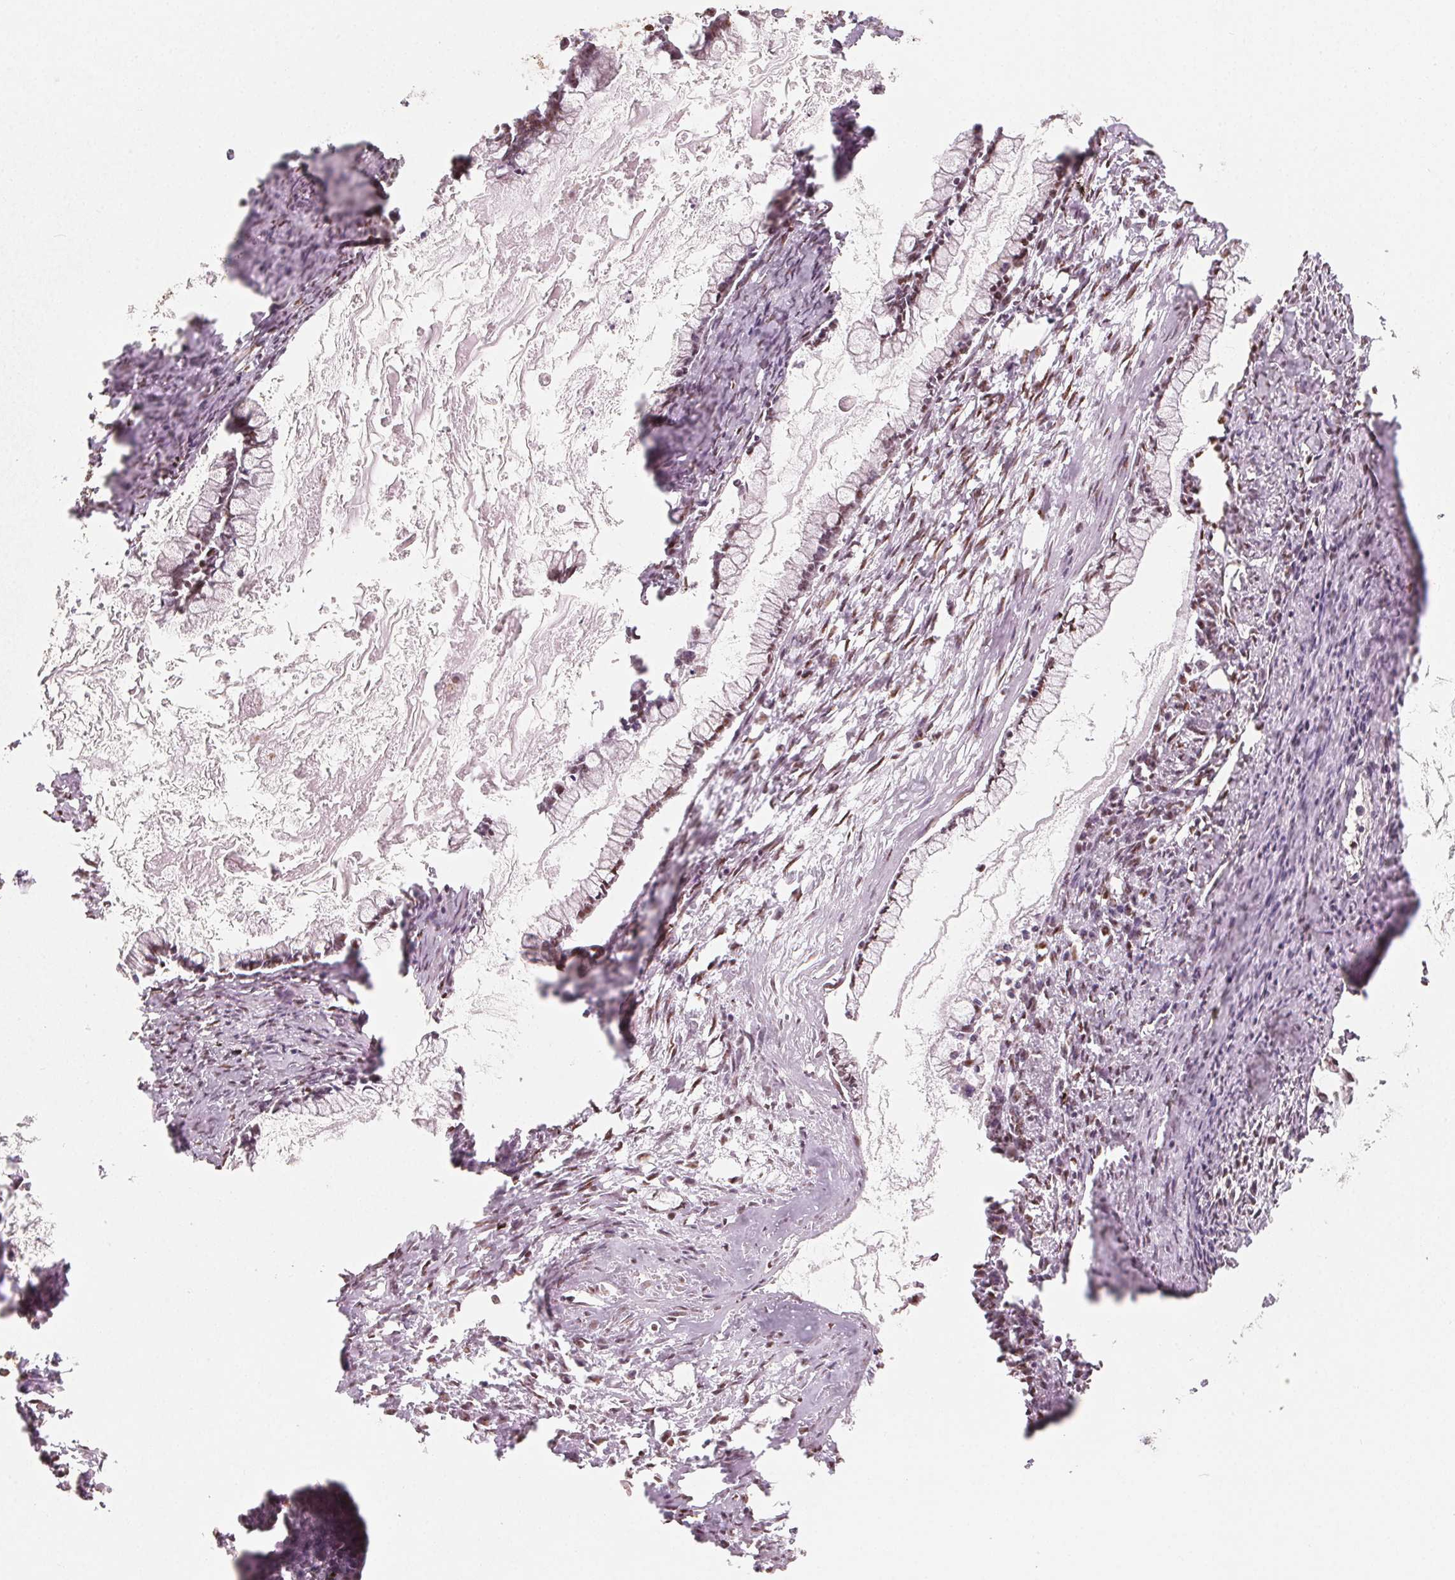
{"staining": {"intensity": "moderate", "quantity": "25%-75%", "location": "nuclear"}, "tissue": "ovarian cancer", "cell_type": "Tumor cells", "image_type": "cancer", "snomed": [{"axis": "morphology", "description": "Cystadenocarcinoma, mucinous, NOS"}, {"axis": "topography", "description": "Ovary"}], "caption": "This histopathology image displays IHC staining of ovarian cancer, with medium moderate nuclear staining in about 25%-75% of tumor cells.", "gene": "TOPORS", "patient": {"sex": "female", "age": 67}}